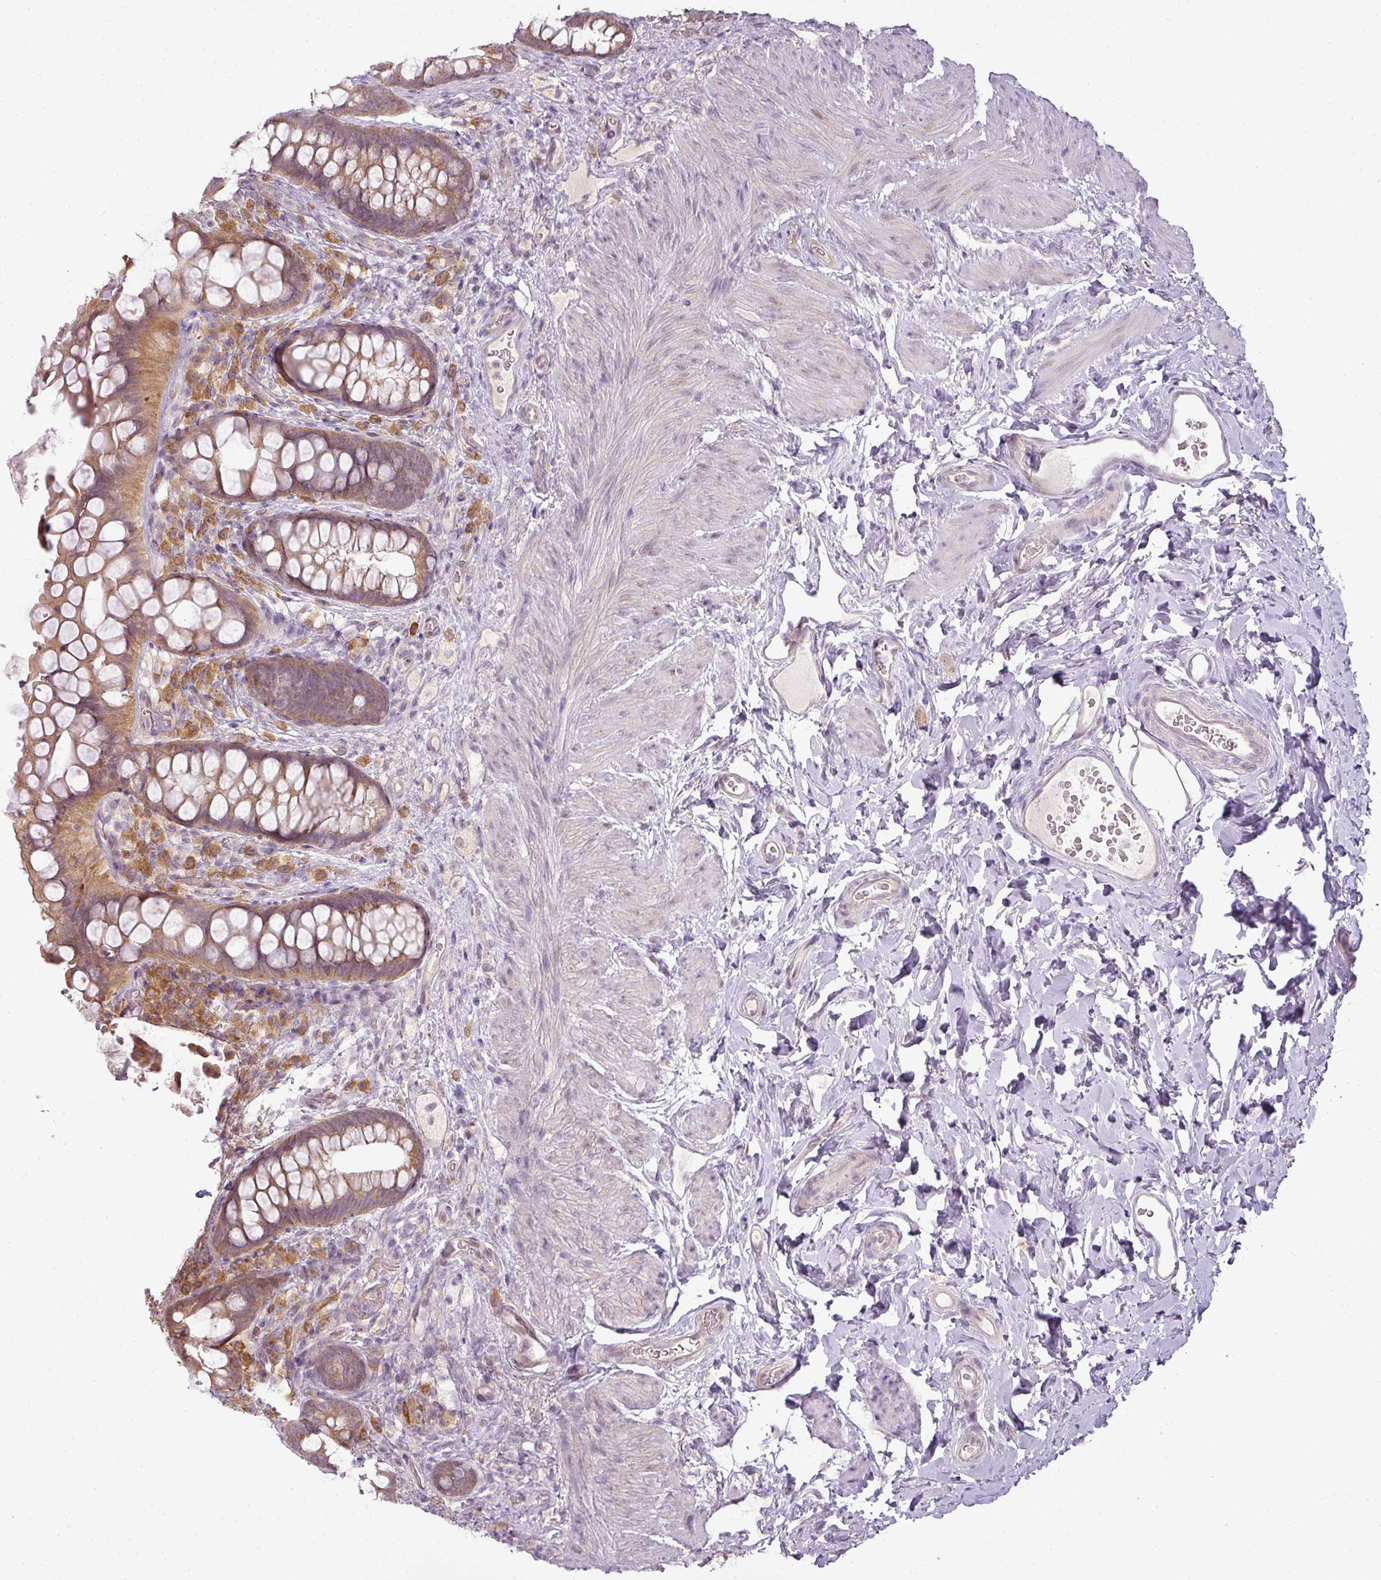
{"staining": {"intensity": "moderate", "quantity": ">75%", "location": "cytoplasmic/membranous"}, "tissue": "rectum", "cell_type": "Glandular cells", "image_type": "normal", "snomed": [{"axis": "morphology", "description": "Normal tissue, NOS"}, {"axis": "topography", "description": "Rectum"}, {"axis": "topography", "description": "Peripheral nerve tissue"}], "caption": "High-power microscopy captured an immunohistochemistry (IHC) photomicrograph of benign rectum, revealing moderate cytoplasmic/membranous staining in about >75% of glandular cells.", "gene": "LY75", "patient": {"sex": "female", "age": 69}}